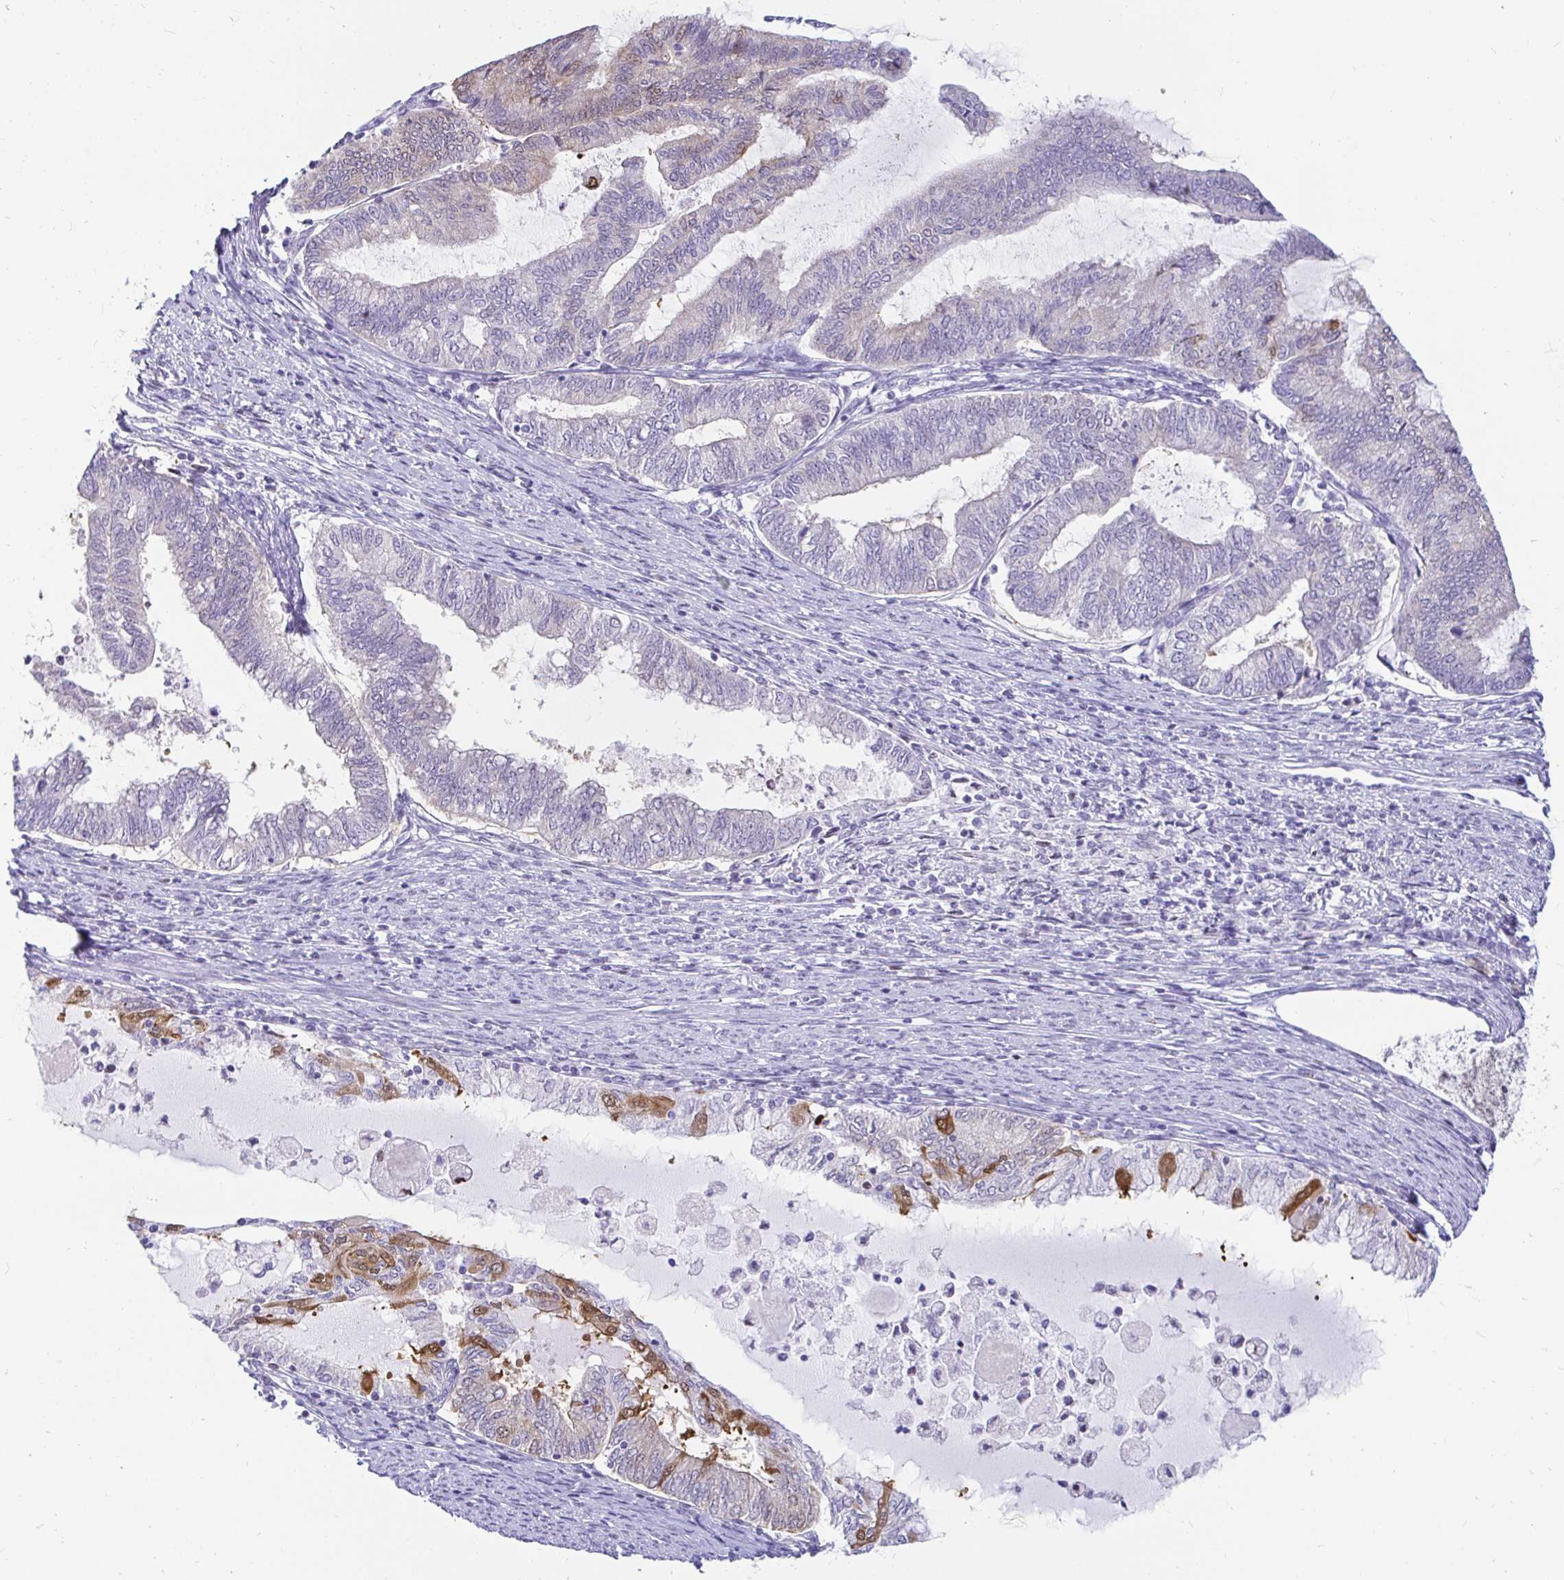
{"staining": {"intensity": "moderate", "quantity": "<25%", "location": "cytoplasmic/membranous,nuclear"}, "tissue": "endometrial cancer", "cell_type": "Tumor cells", "image_type": "cancer", "snomed": [{"axis": "morphology", "description": "Adenocarcinoma, NOS"}, {"axis": "topography", "description": "Endometrium"}], "caption": "Immunohistochemistry histopathology image of neoplastic tissue: human endometrial adenocarcinoma stained using immunohistochemistry demonstrates low levels of moderate protein expression localized specifically in the cytoplasmic/membranous and nuclear of tumor cells, appearing as a cytoplasmic/membranous and nuclear brown color.", "gene": "CAPSL", "patient": {"sex": "female", "age": 79}}